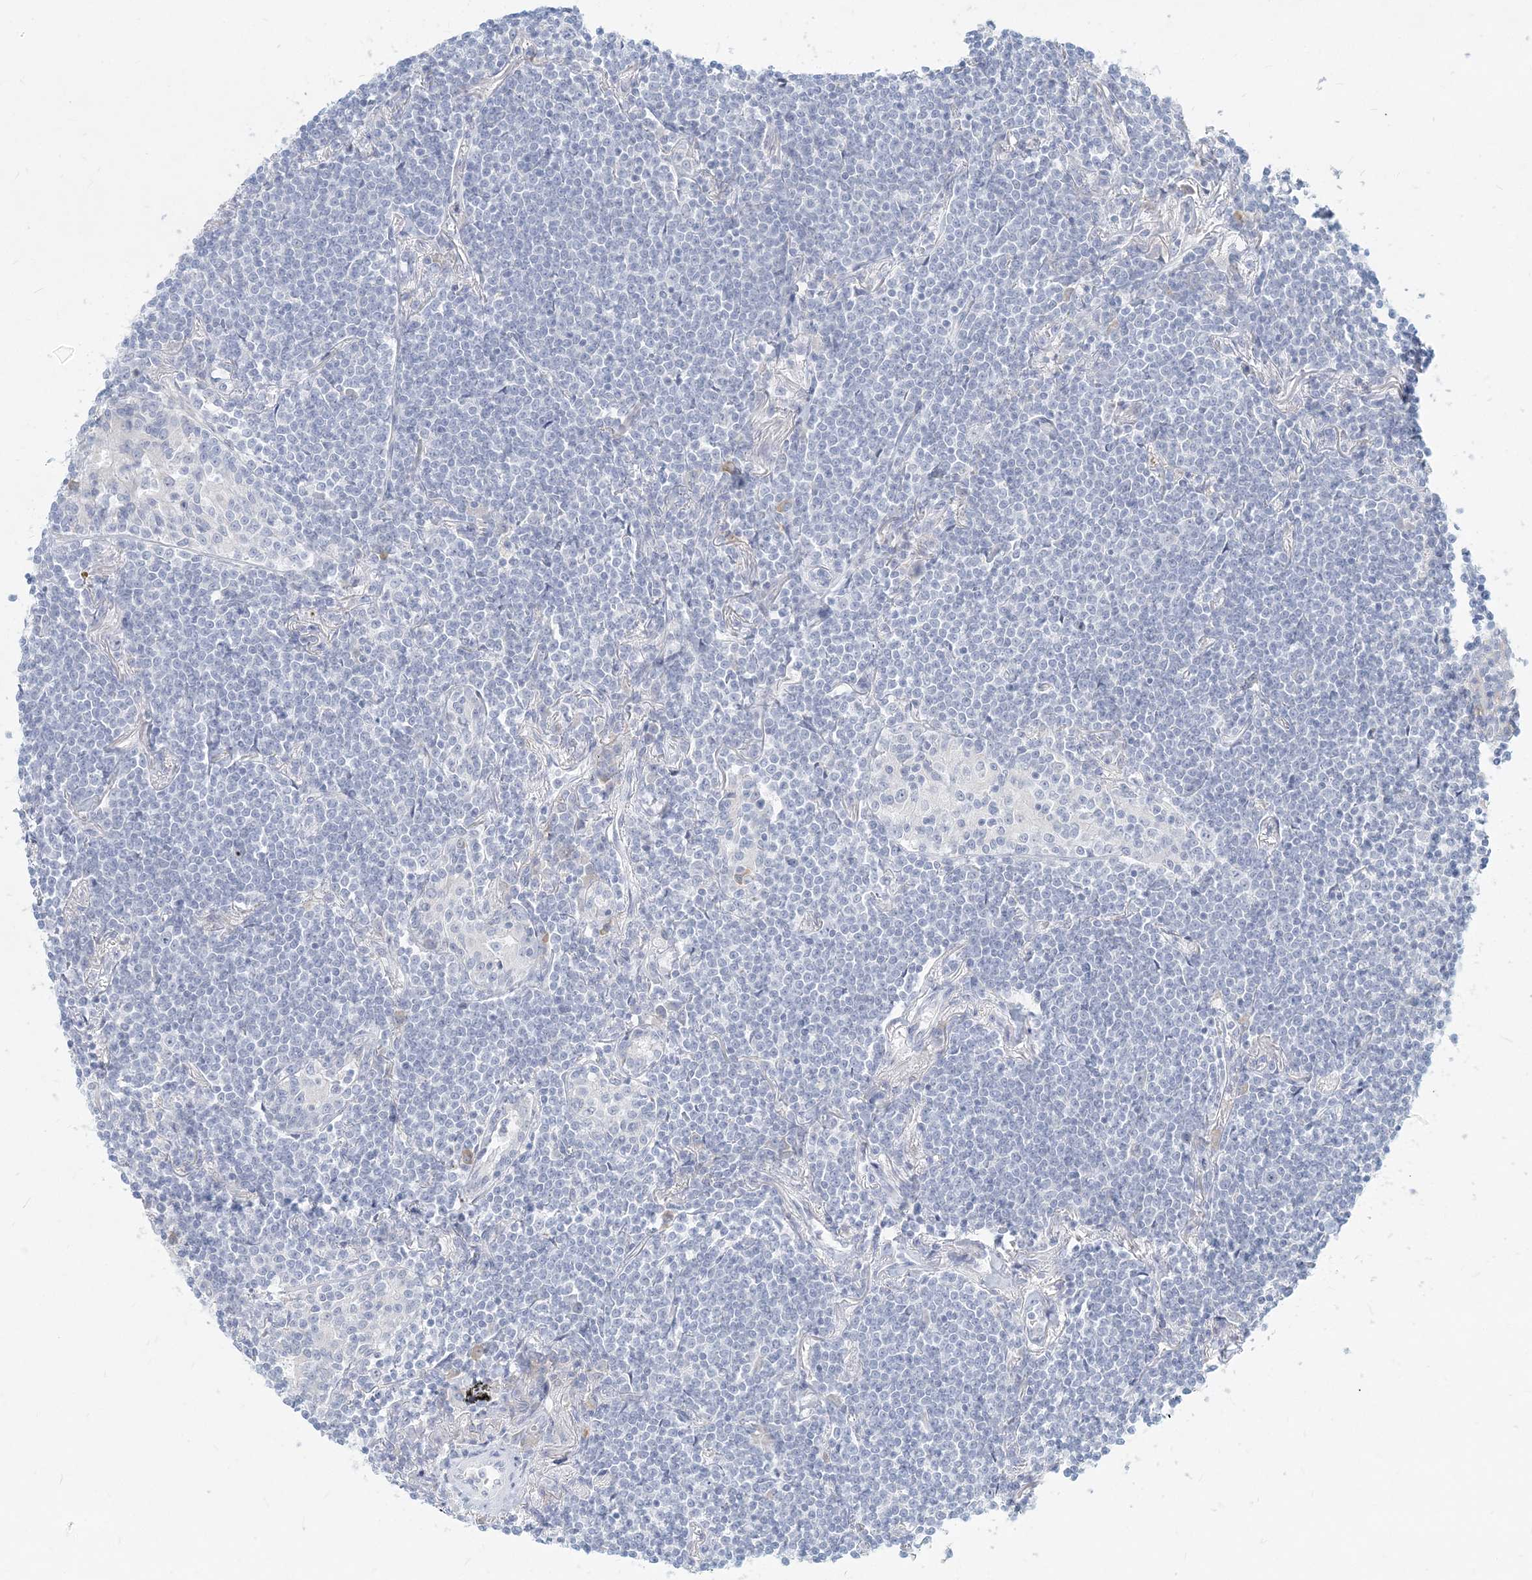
{"staining": {"intensity": "negative", "quantity": "none", "location": "none"}, "tissue": "lymphoma", "cell_type": "Tumor cells", "image_type": "cancer", "snomed": [{"axis": "morphology", "description": "Malignant lymphoma, non-Hodgkin's type, Low grade"}, {"axis": "topography", "description": "Lung"}], "caption": "This is an immunohistochemistry (IHC) photomicrograph of human lymphoma. There is no staining in tumor cells.", "gene": "CSN1S1", "patient": {"sex": "female", "age": 71}}